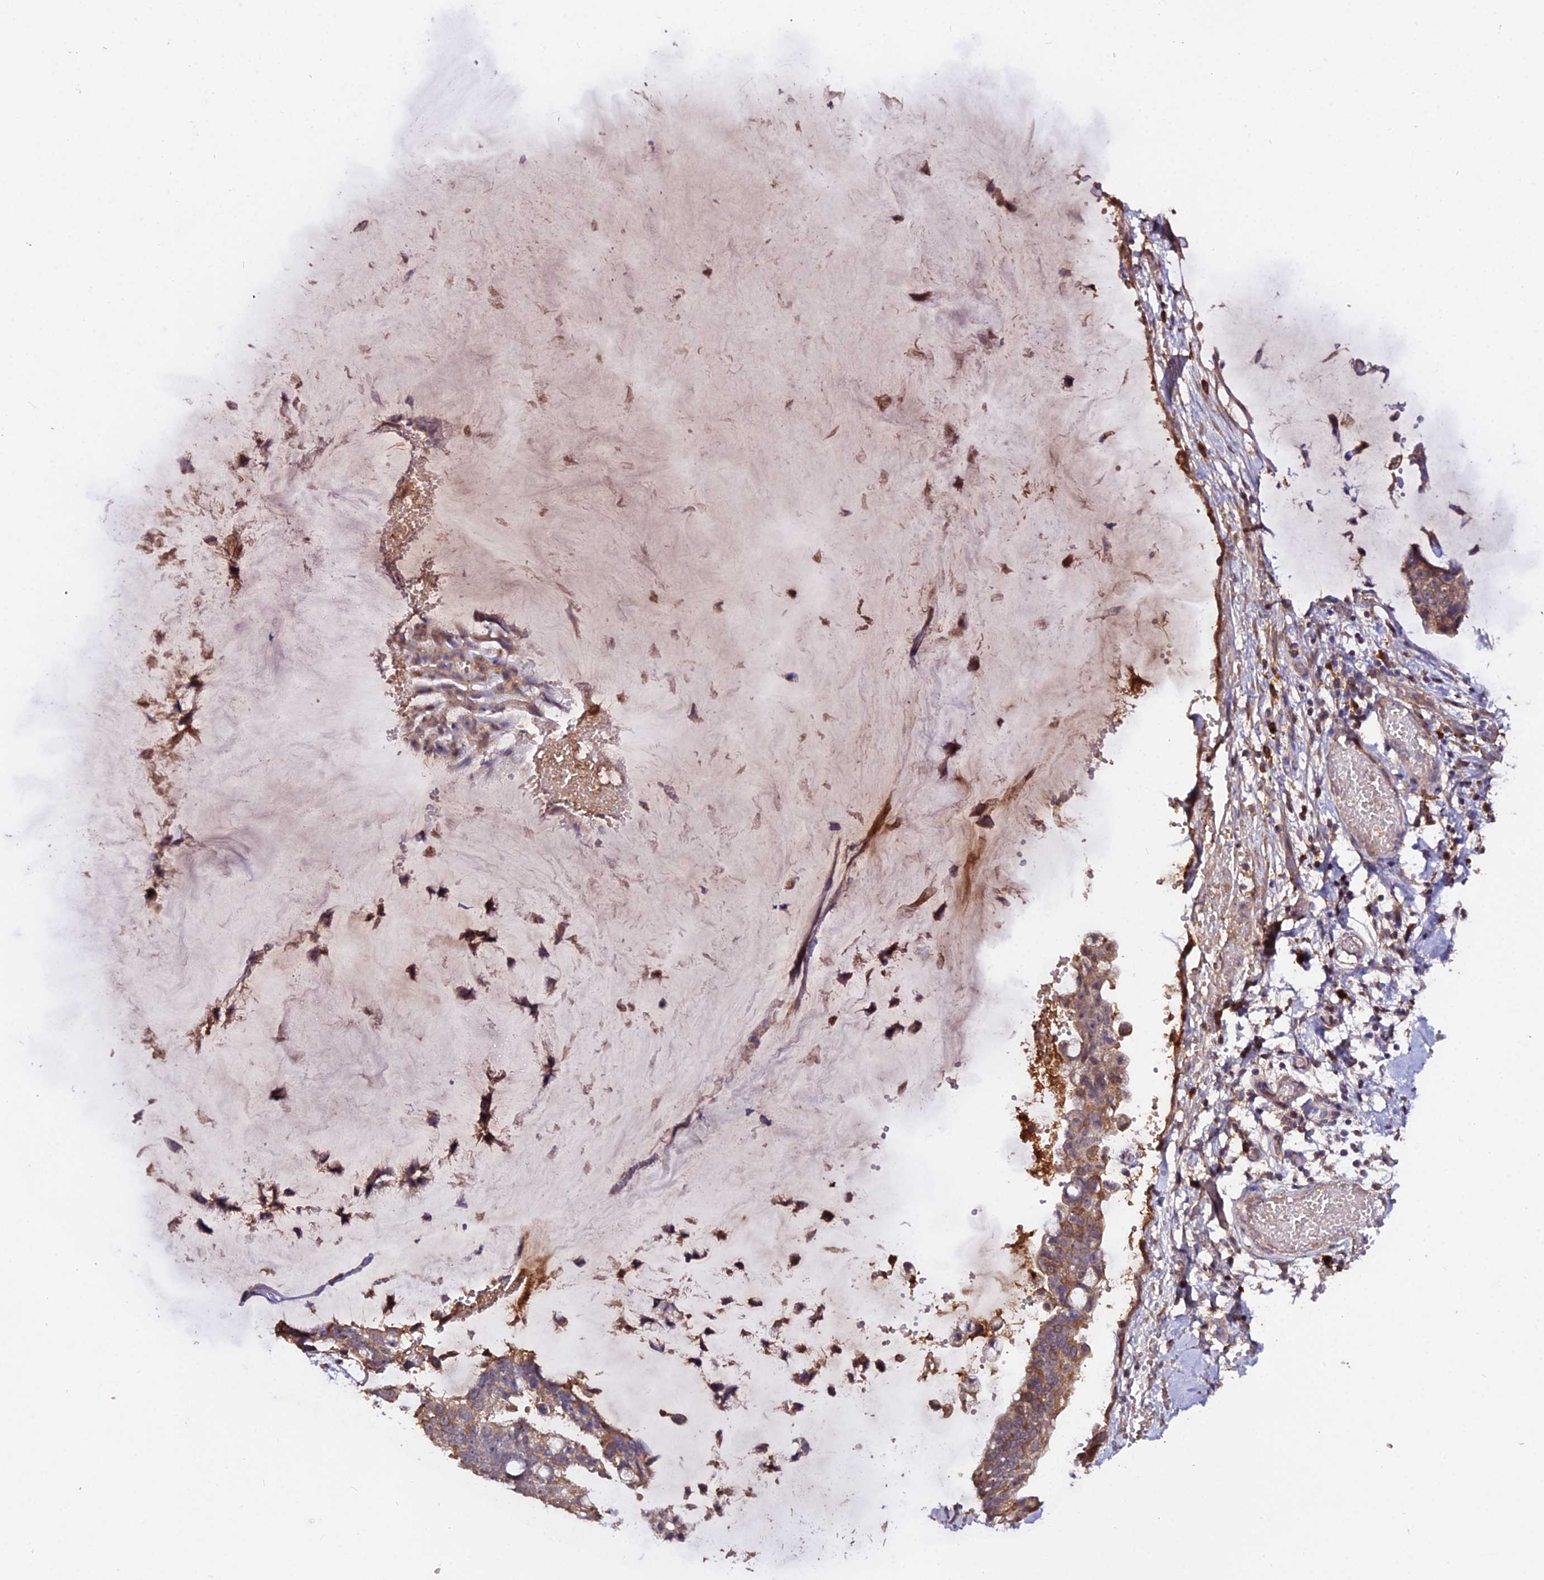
{"staining": {"intensity": "moderate", "quantity": ">75%", "location": "cytoplasmic/membranous"}, "tissue": "ovarian cancer", "cell_type": "Tumor cells", "image_type": "cancer", "snomed": [{"axis": "morphology", "description": "Cystadenocarcinoma, mucinous, NOS"}, {"axis": "topography", "description": "Ovary"}], "caption": "Approximately >75% of tumor cells in human ovarian cancer reveal moderate cytoplasmic/membranous protein positivity as visualized by brown immunohistochemical staining.", "gene": "KCTD16", "patient": {"sex": "female", "age": 39}}